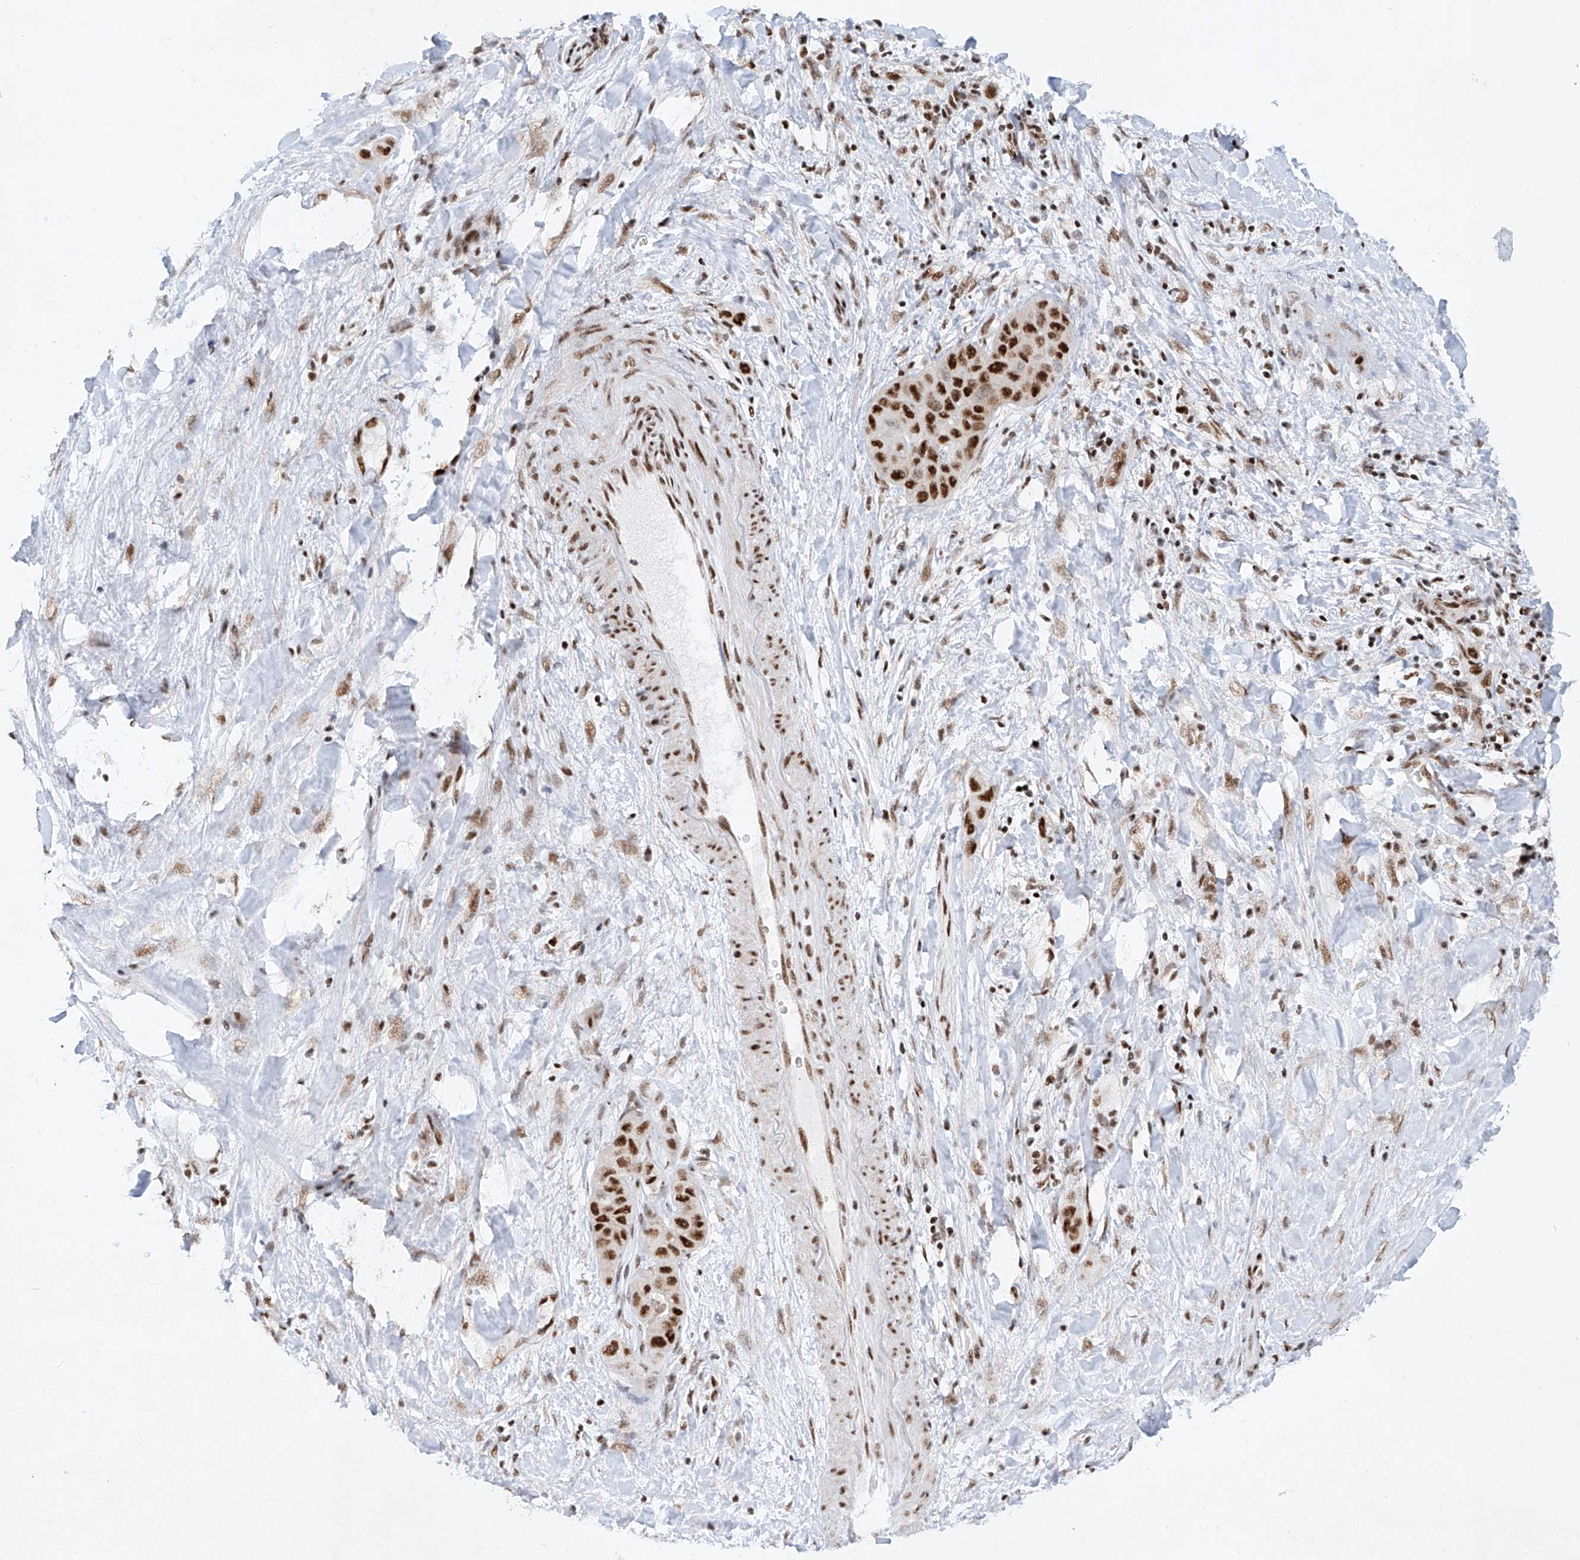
{"staining": {"intensity": "strong", "quantity": ">75%", "location": "nuclear"}, "tissue": "liver cancer", "cell_type": "Tumor cells", "image_type": "cancer", "snomed": [{"axis": "morphology", "description": "Cholangiocarcinoma"}, {"axis": "topography", "description": "Liver"}], "caption": "Immunohistochemical staining of liver cancer displays strong nuclear protein staining in approximately >75% of tumor cells. The protein is stained brown, and the nuclei are stained in blue (DAB IHC with brightfield microscopy, high magnification).", "gene": "TAF4", "patient": {"sex": "female", "age": 52}}